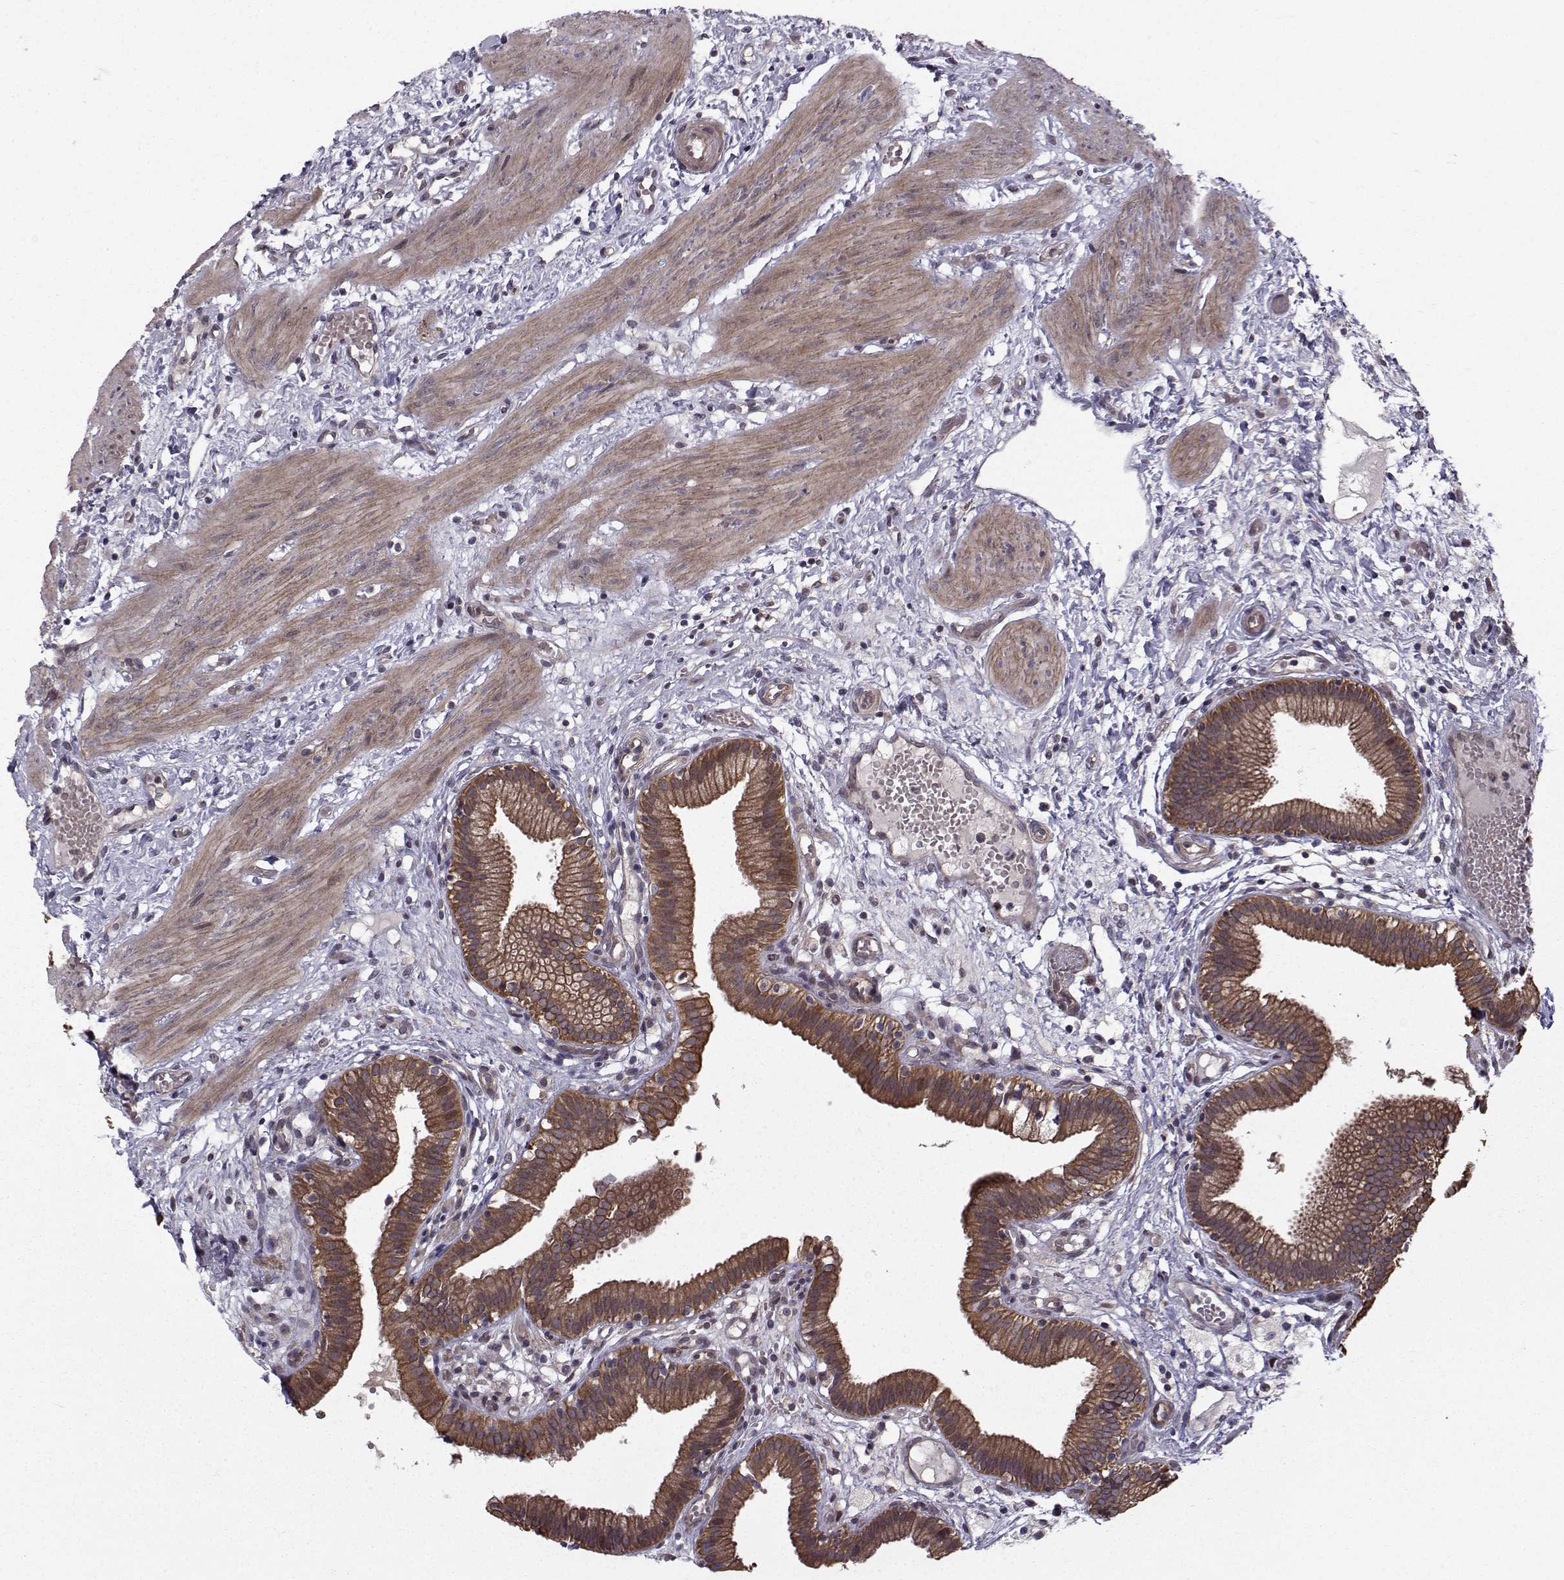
{"staining": {"intensity": "strong", "quantity": ">75%", "location": "cytoplasmic/membranous"}, "tissue": "gallbladder", "cell_type": "Glandular cells", "image_type": "normal", "snomed": [{"axis": "morphology", "description": "Normal tissue, NOS"}, {"axis": "topography", "description": "Gallbladder"}], "caption": "Immunohistochemistry (IHC) photomicrograph of unremarkable gallbladder stained for a protein (brown), which exhibits high levels of strong cytoplasmic/membranous expression in about >75% of glandular cells.", "gene": "APC", "patient": {"sex": "female", "age": 24}}